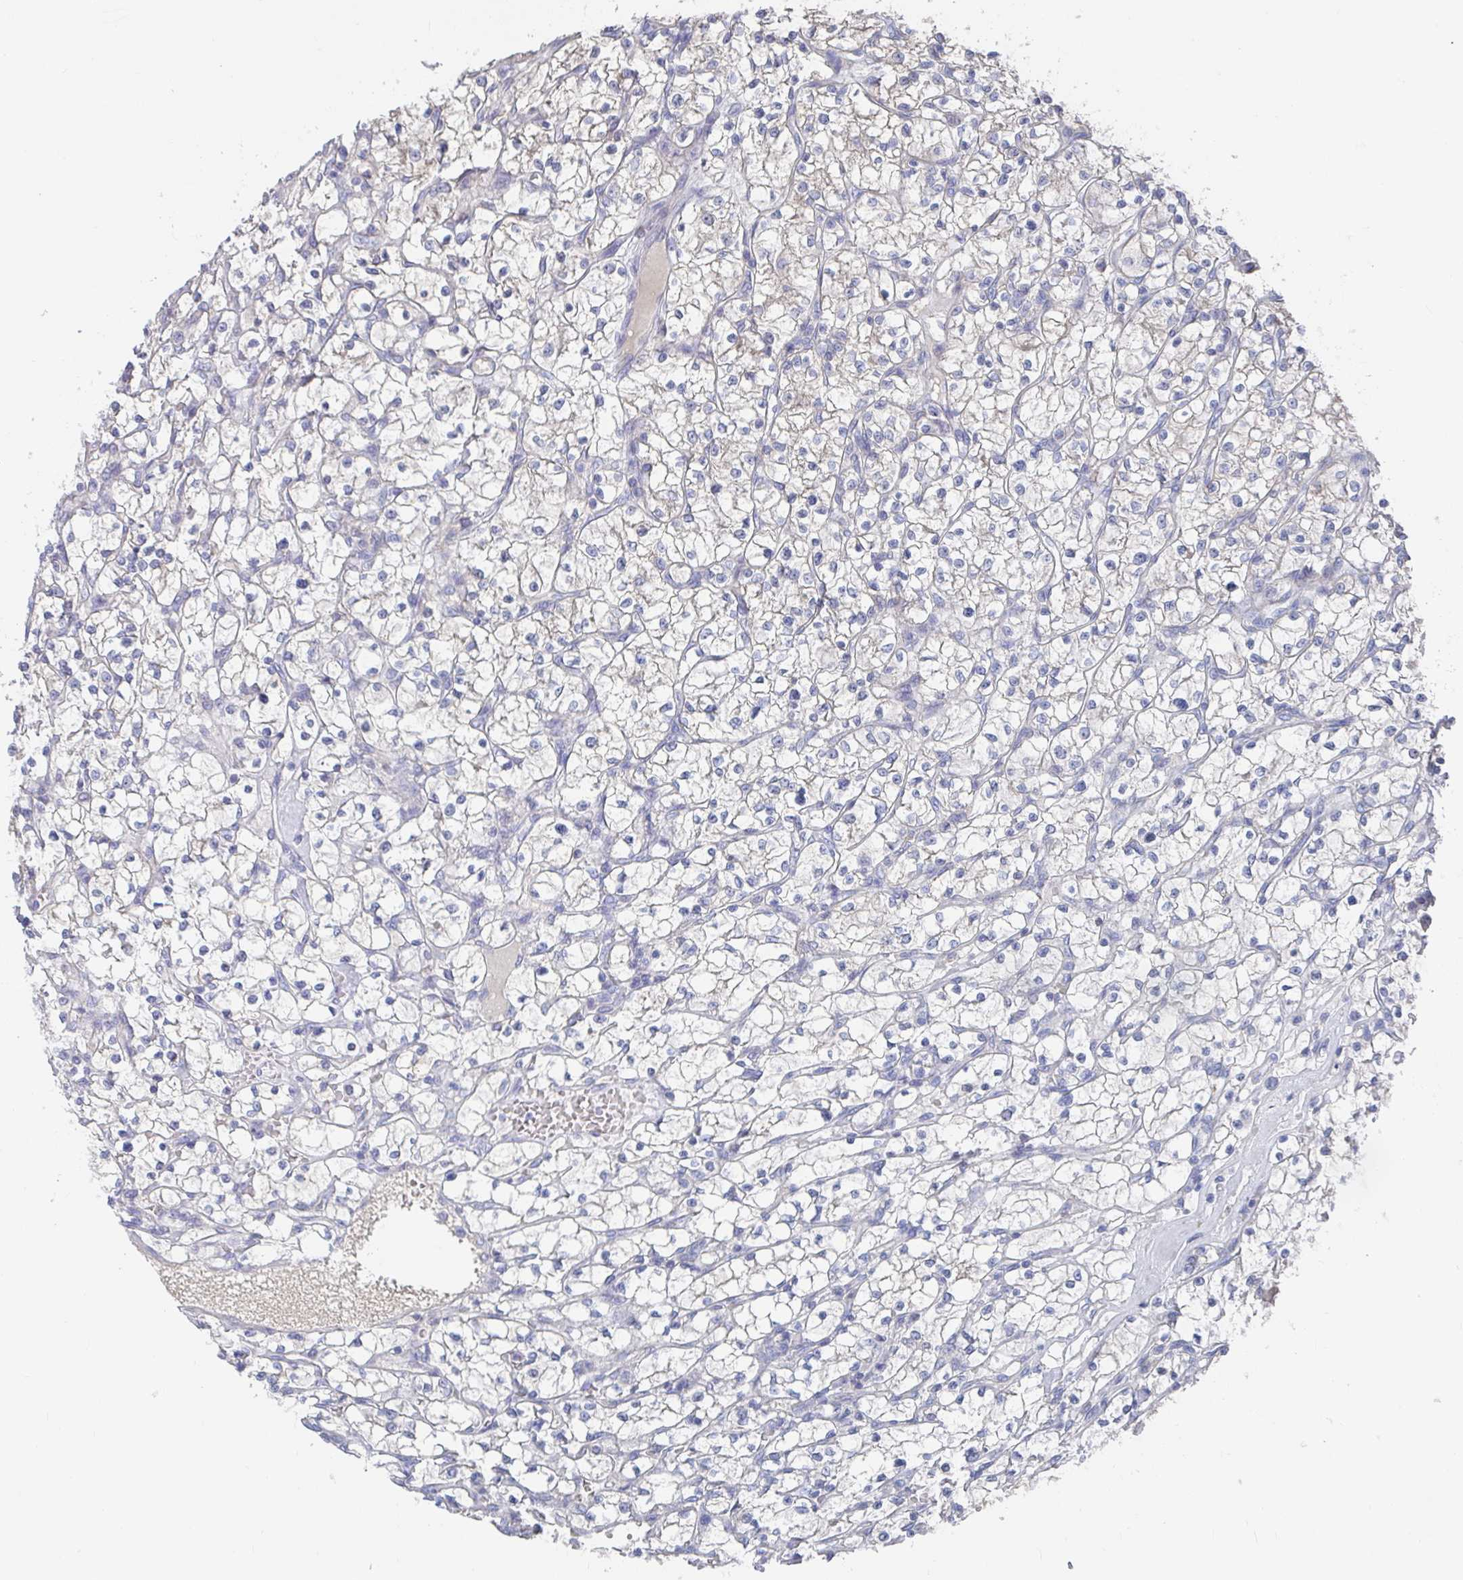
{"staining": {"intensity": "negative", "quantity": "none", "location": "none"}, "tissue": "renal cancer", "cell_type": "Tumor cells", "image_type": "cancer", "snomed": [{"axis": "morphology", "description": "Adenocarcinoma, NOS"}, {"axis": "topography", "description": "Kidney"}], "caption": "Immunohistochemical staining of human adenocarcinoma (renal) exhibits no significant positivity in tumor cells.", "gene": "KCNK5", "patient": {"sex": "female", "age": 64}}